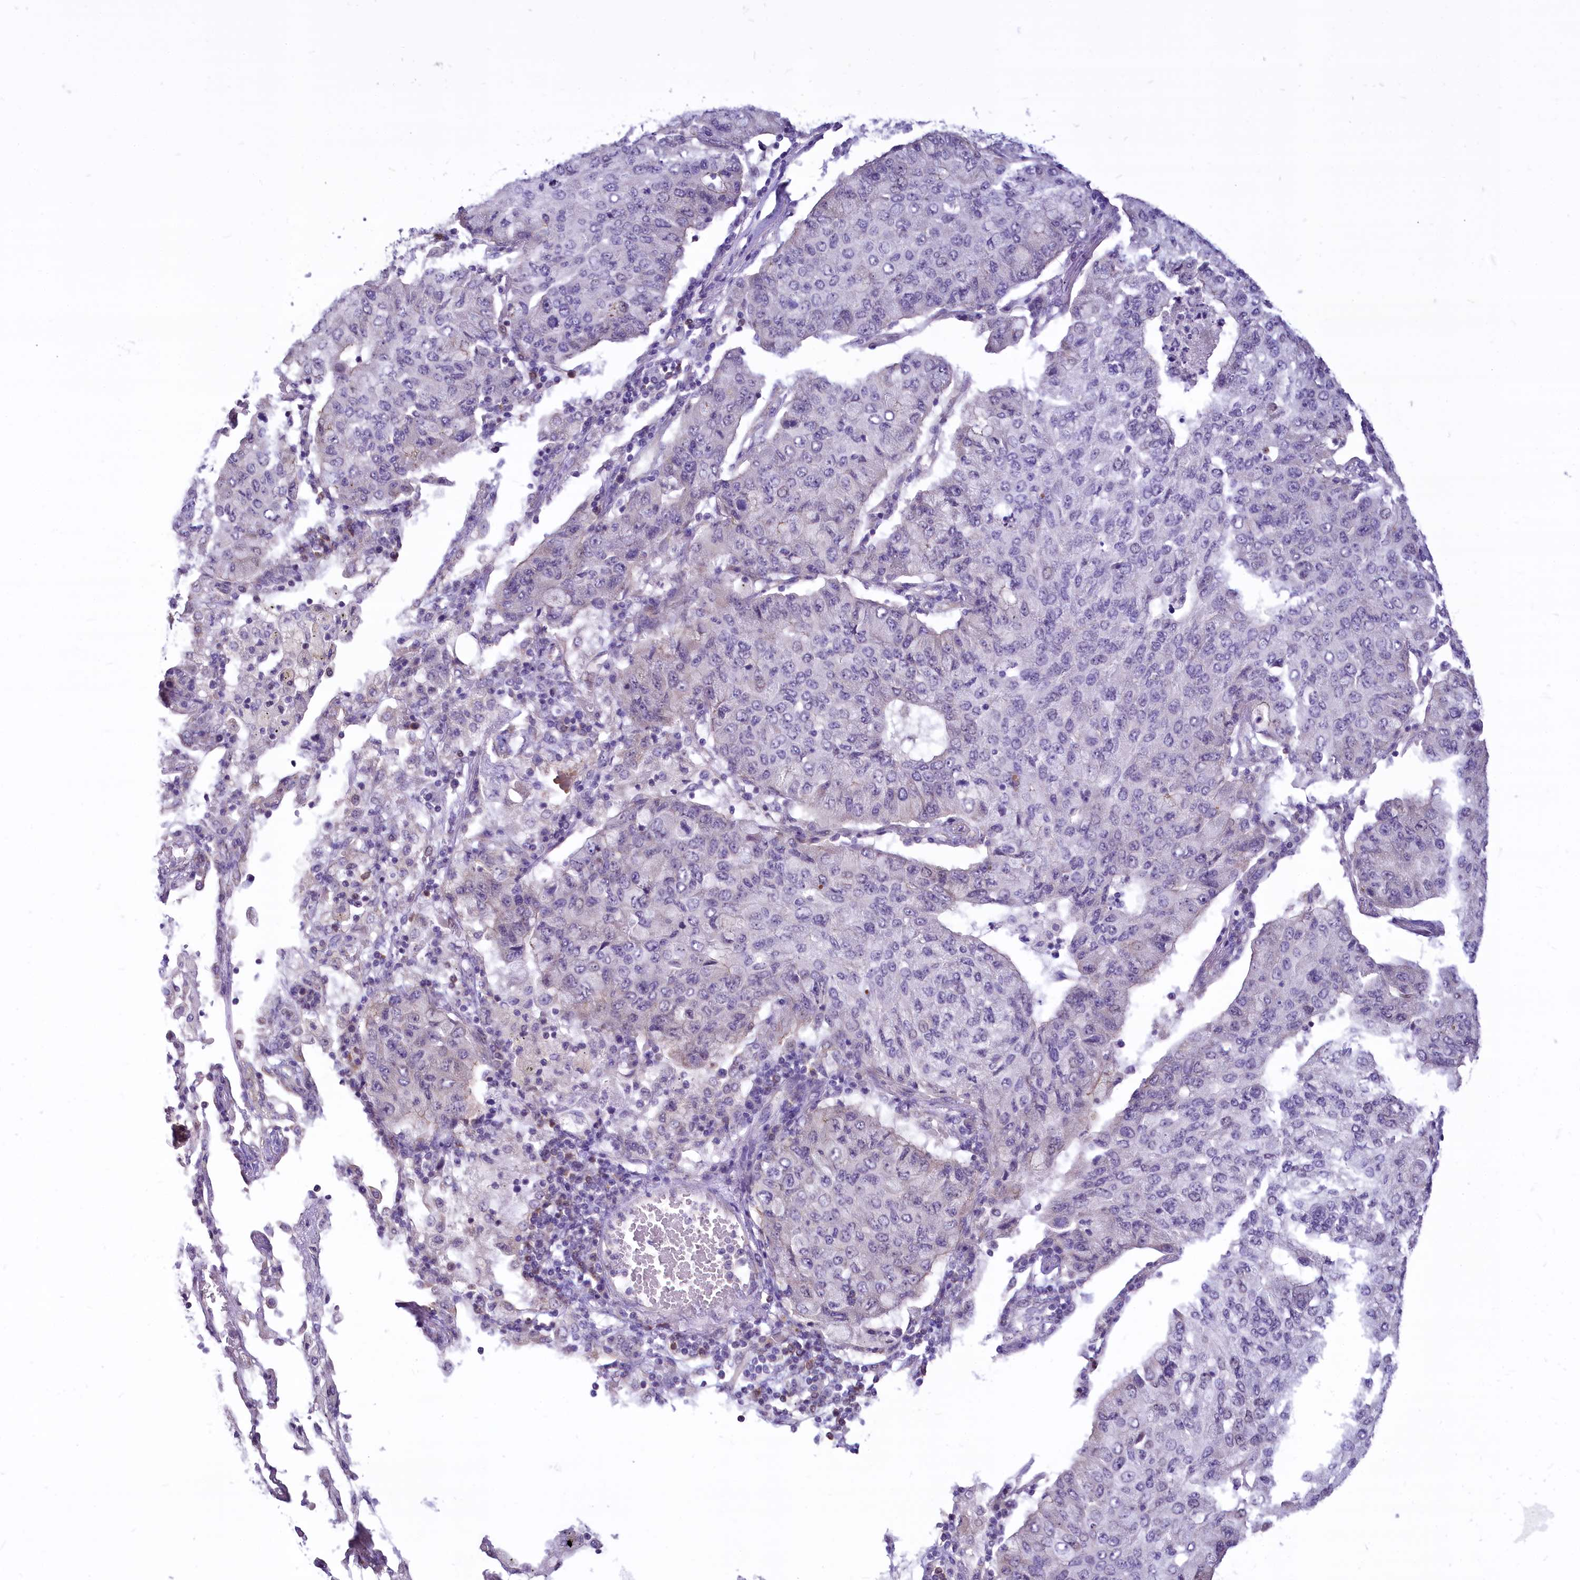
{"staining": {"intensity": "negative", "quantity": "none", "location": "none"}, "tissue": "lung cancer", "cell_type": "Tumor cells", "image_type": "cancer", "snomed": [{"axis": "morphology", "description": "Squamous cell carcinoma, NOS"}, {"axis": "topography", "description": "Lung"}], "caption": "An immunohistochemistry histopathology image of lung squamous cell carcinoma is shown. There is no staining in tumor cells of lung squamous cell carcinoma.", "gene": "BANK1", "patient": {"sex": "male", "age": 74}}